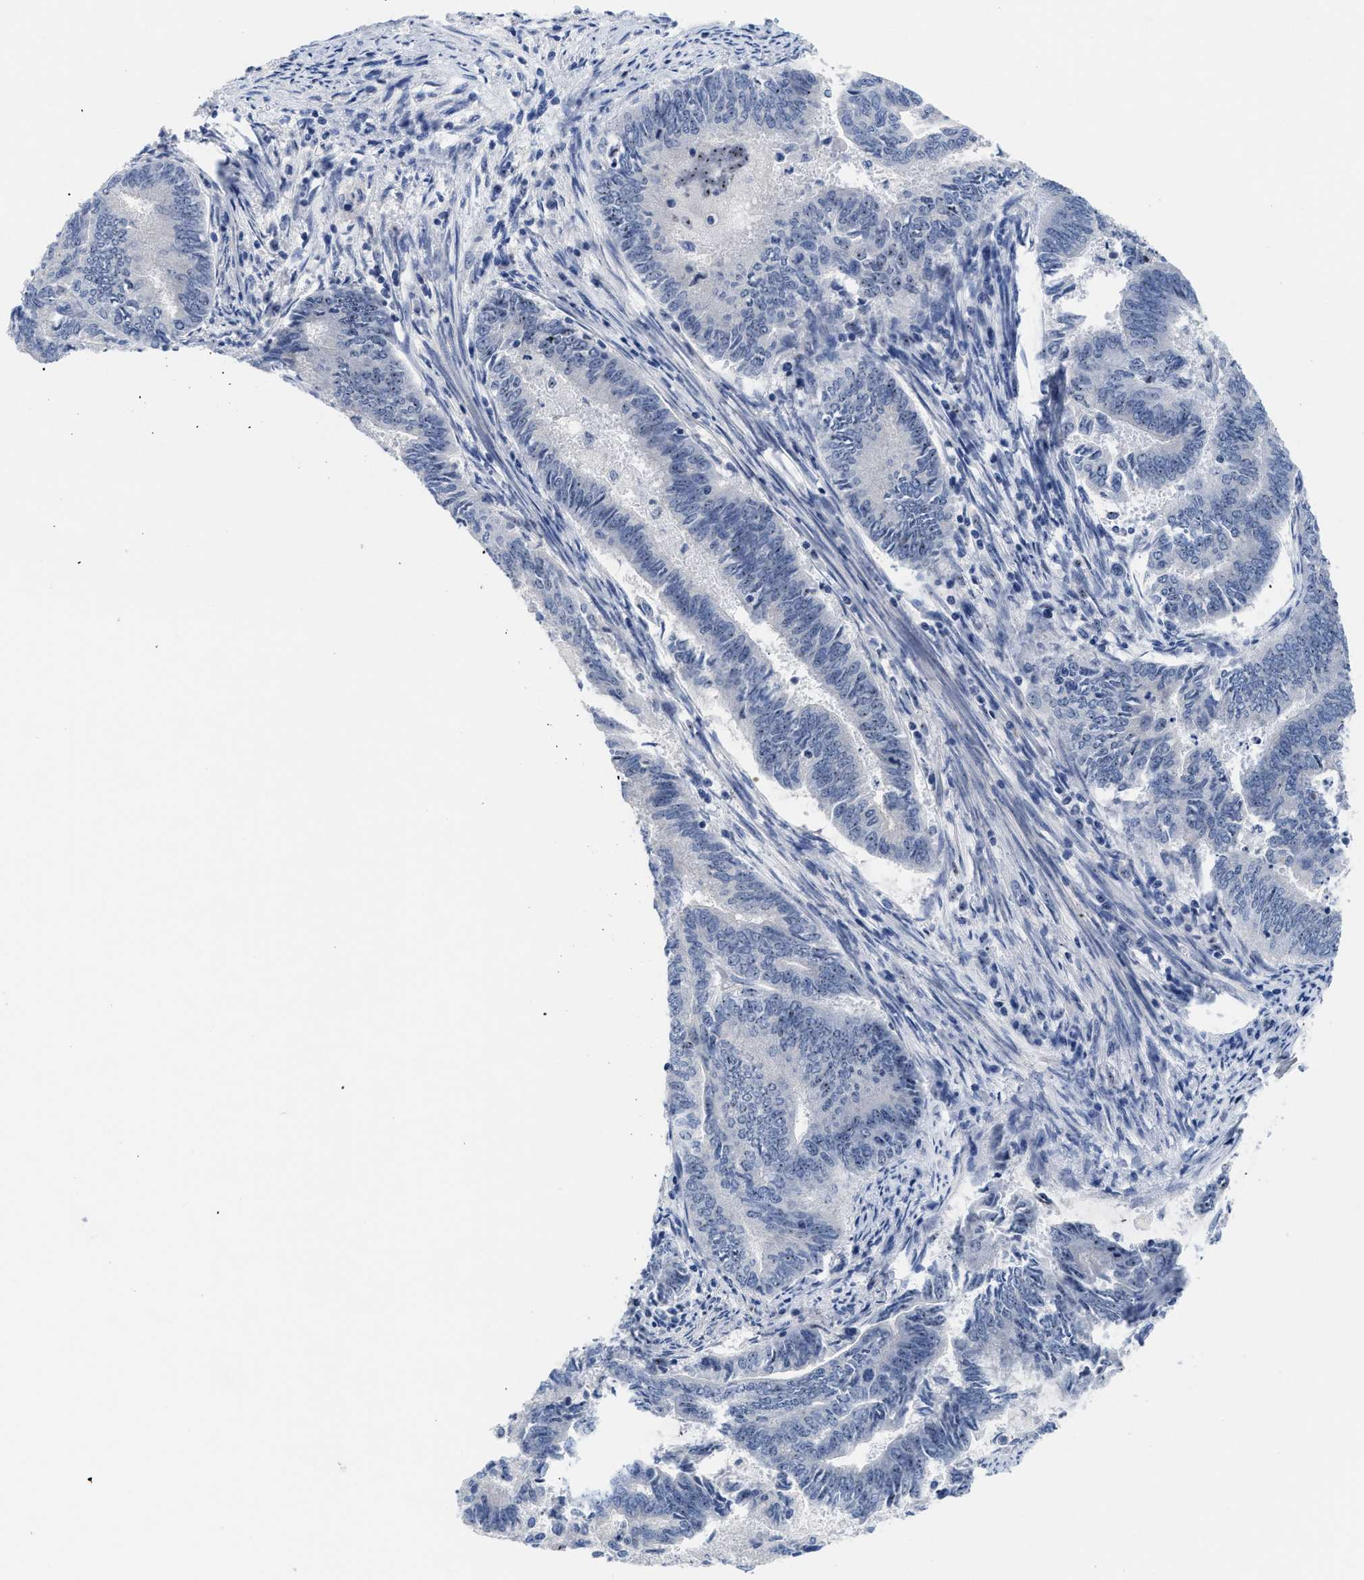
{"staining": {"intensity": "weak", "quantity": "<25%", "location": "nuclear"}, "tissue": "endometrial cancer", "cell_type": "Tumor cells", "image_type": "cancer", "snomed": [{"axis": "morphology", "description": "Adenocarcinoma, NOS"}, {"axis": "topography", "description": "Endometrium"}], "caption": "Tumor cells show no significant protein positivity in adenocarcinoma (endometrial).", "gene": "NOP58", "patient": {"sex": "female", "age": 86}}